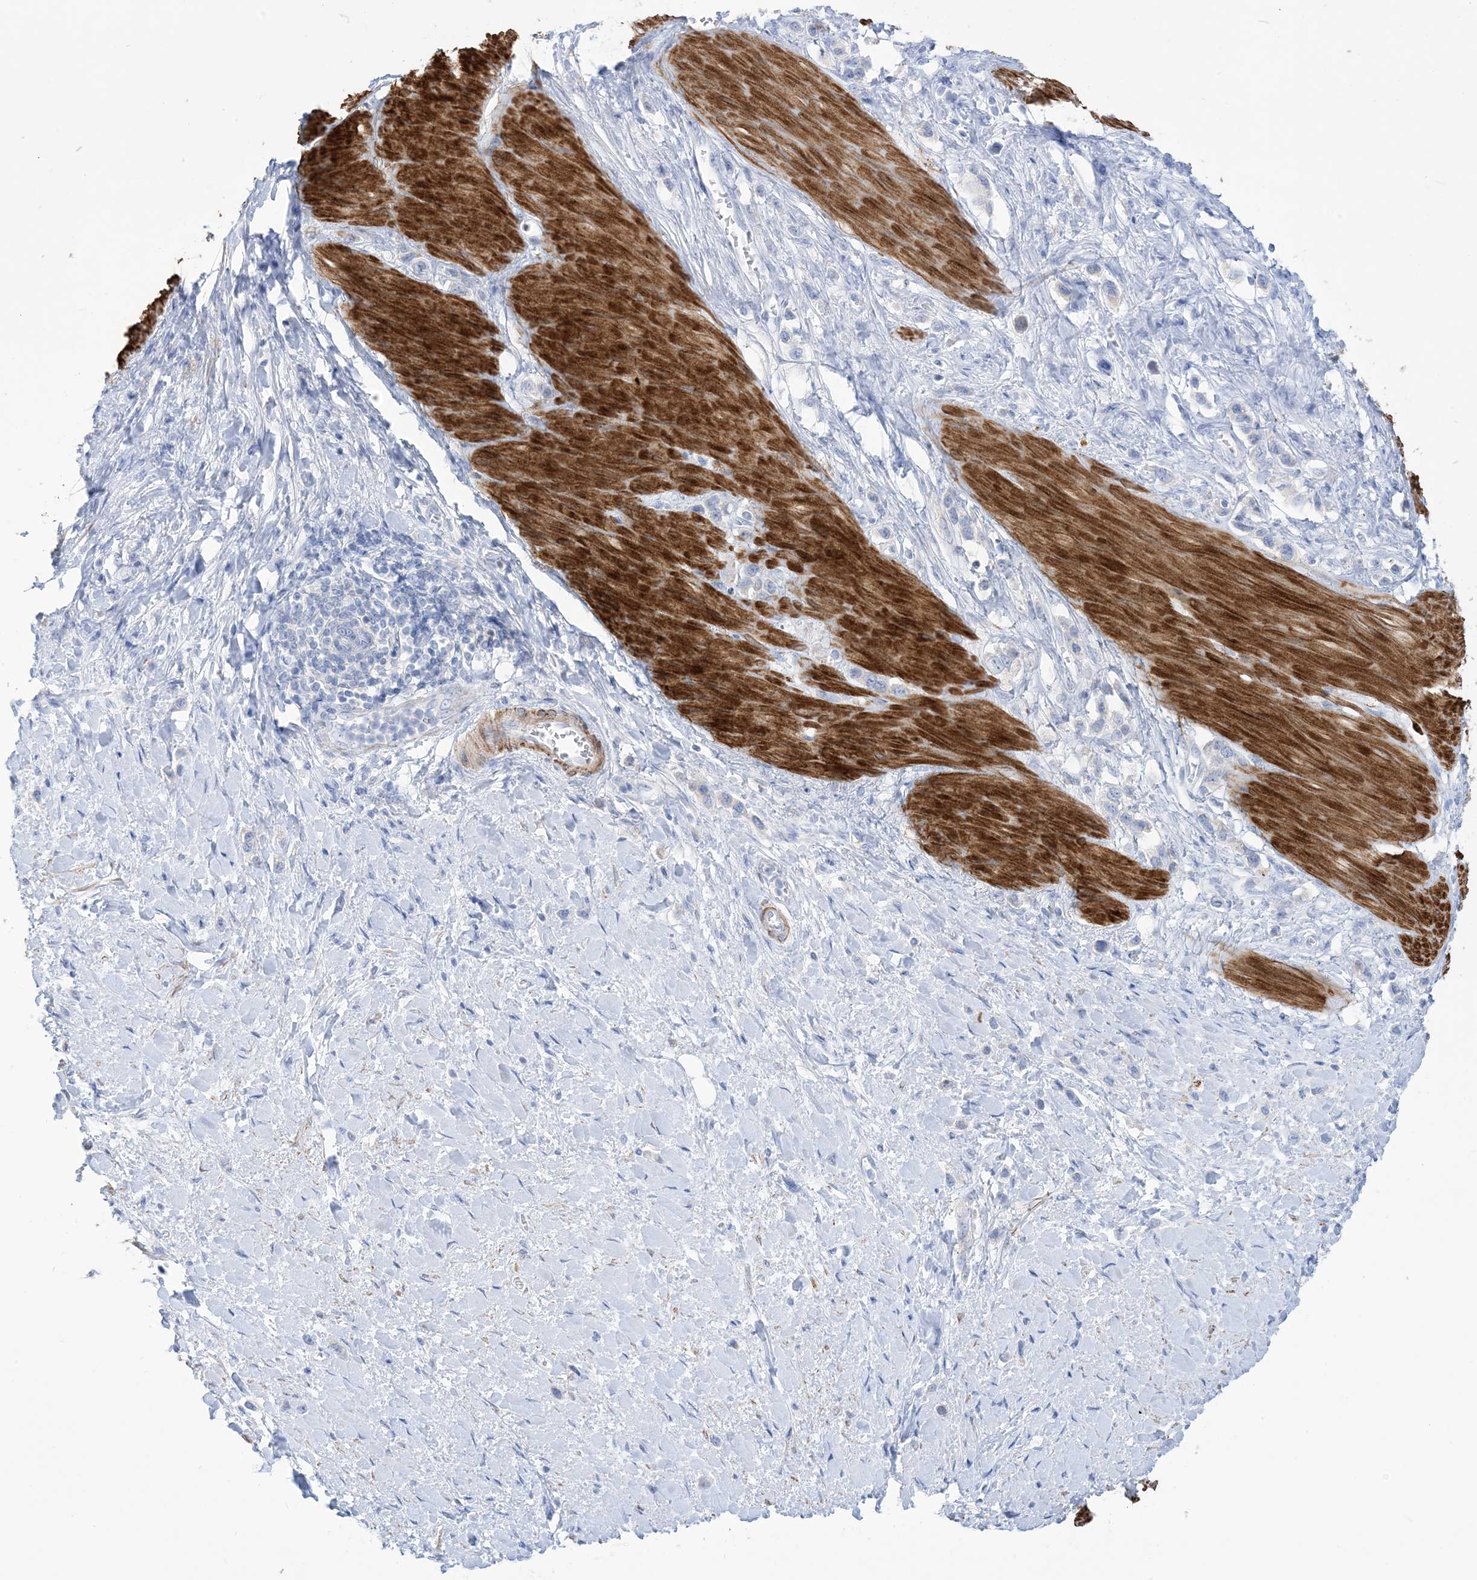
{"staining": {"intensity": "negative", "quantity": "none", "location": "none"}, "tissue": "stomach cancer", "cell_type": "Tumor cells", "image_type": "cancer", "snomed": [{"axis": "morphology", "description": "Adenocarcinoma, NOS"}, {"axis": "topography", "description": "Stomach"}], "caption": "High power microscopy photomicrograph of an immunohistochemistry (IHC) image of stomach adenocarcinoma, revealing no significant staining in tumor cells.", "gene": "MARS2", "patient": {"sex": "female", "age": 65}}